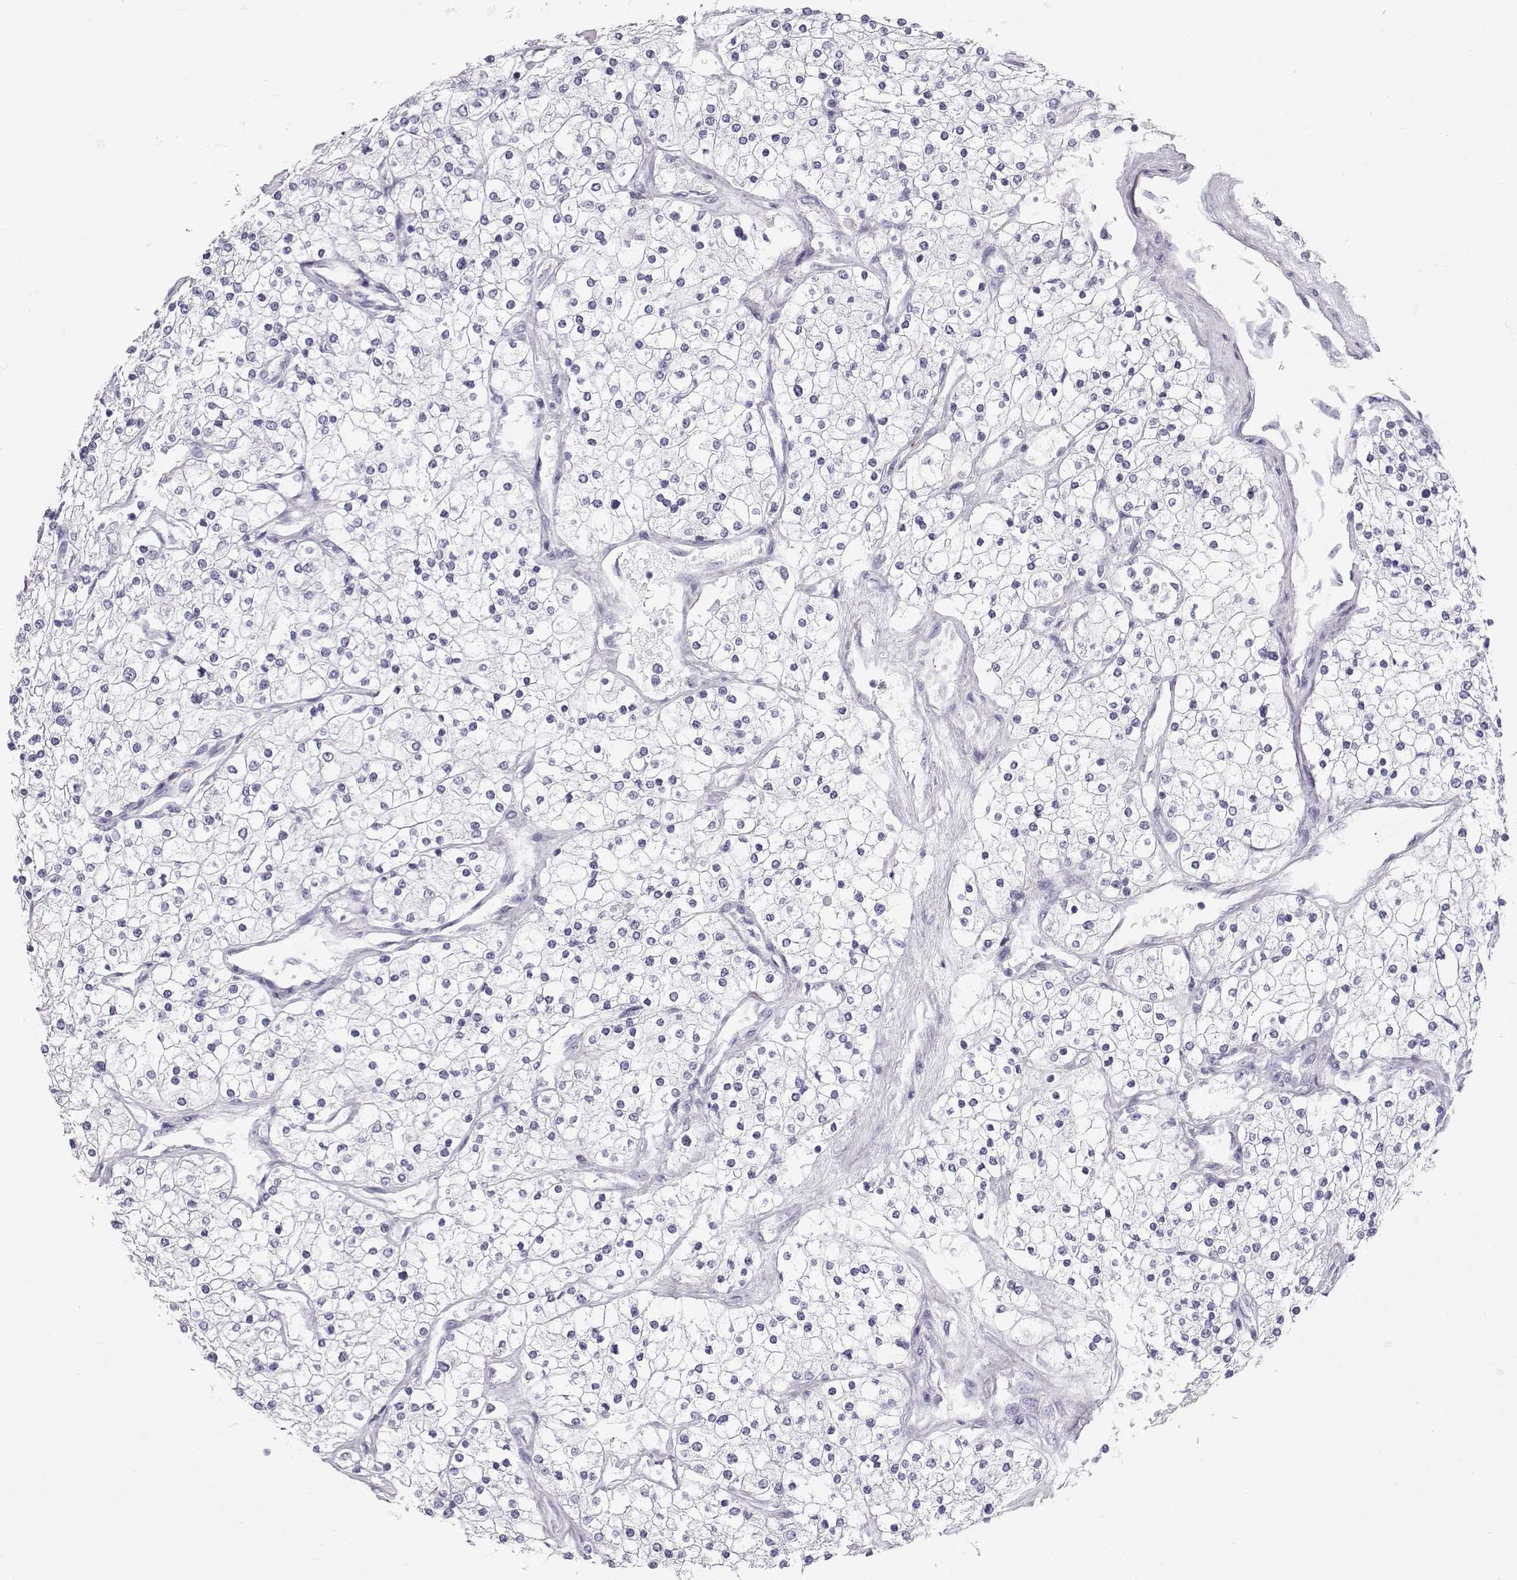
{"staining": {"intensity": "negative", "quantity": "none", "location": "none"}, "tissue": "renal cancer", "cell_type": "Tumor cells", "image_type": "cancer", "snomed": [{"axis": "morphology", "description": "Adenocarcinoma, NOS"}, {"axis": "topography", "description": "Kidney"}], "caption": "Renal adenocarcinoma stained for a protein using immunohistochemistry displays no expression tumor cells.", "gene": "RD3", "patient": {"sex": "male", "age": 80}}